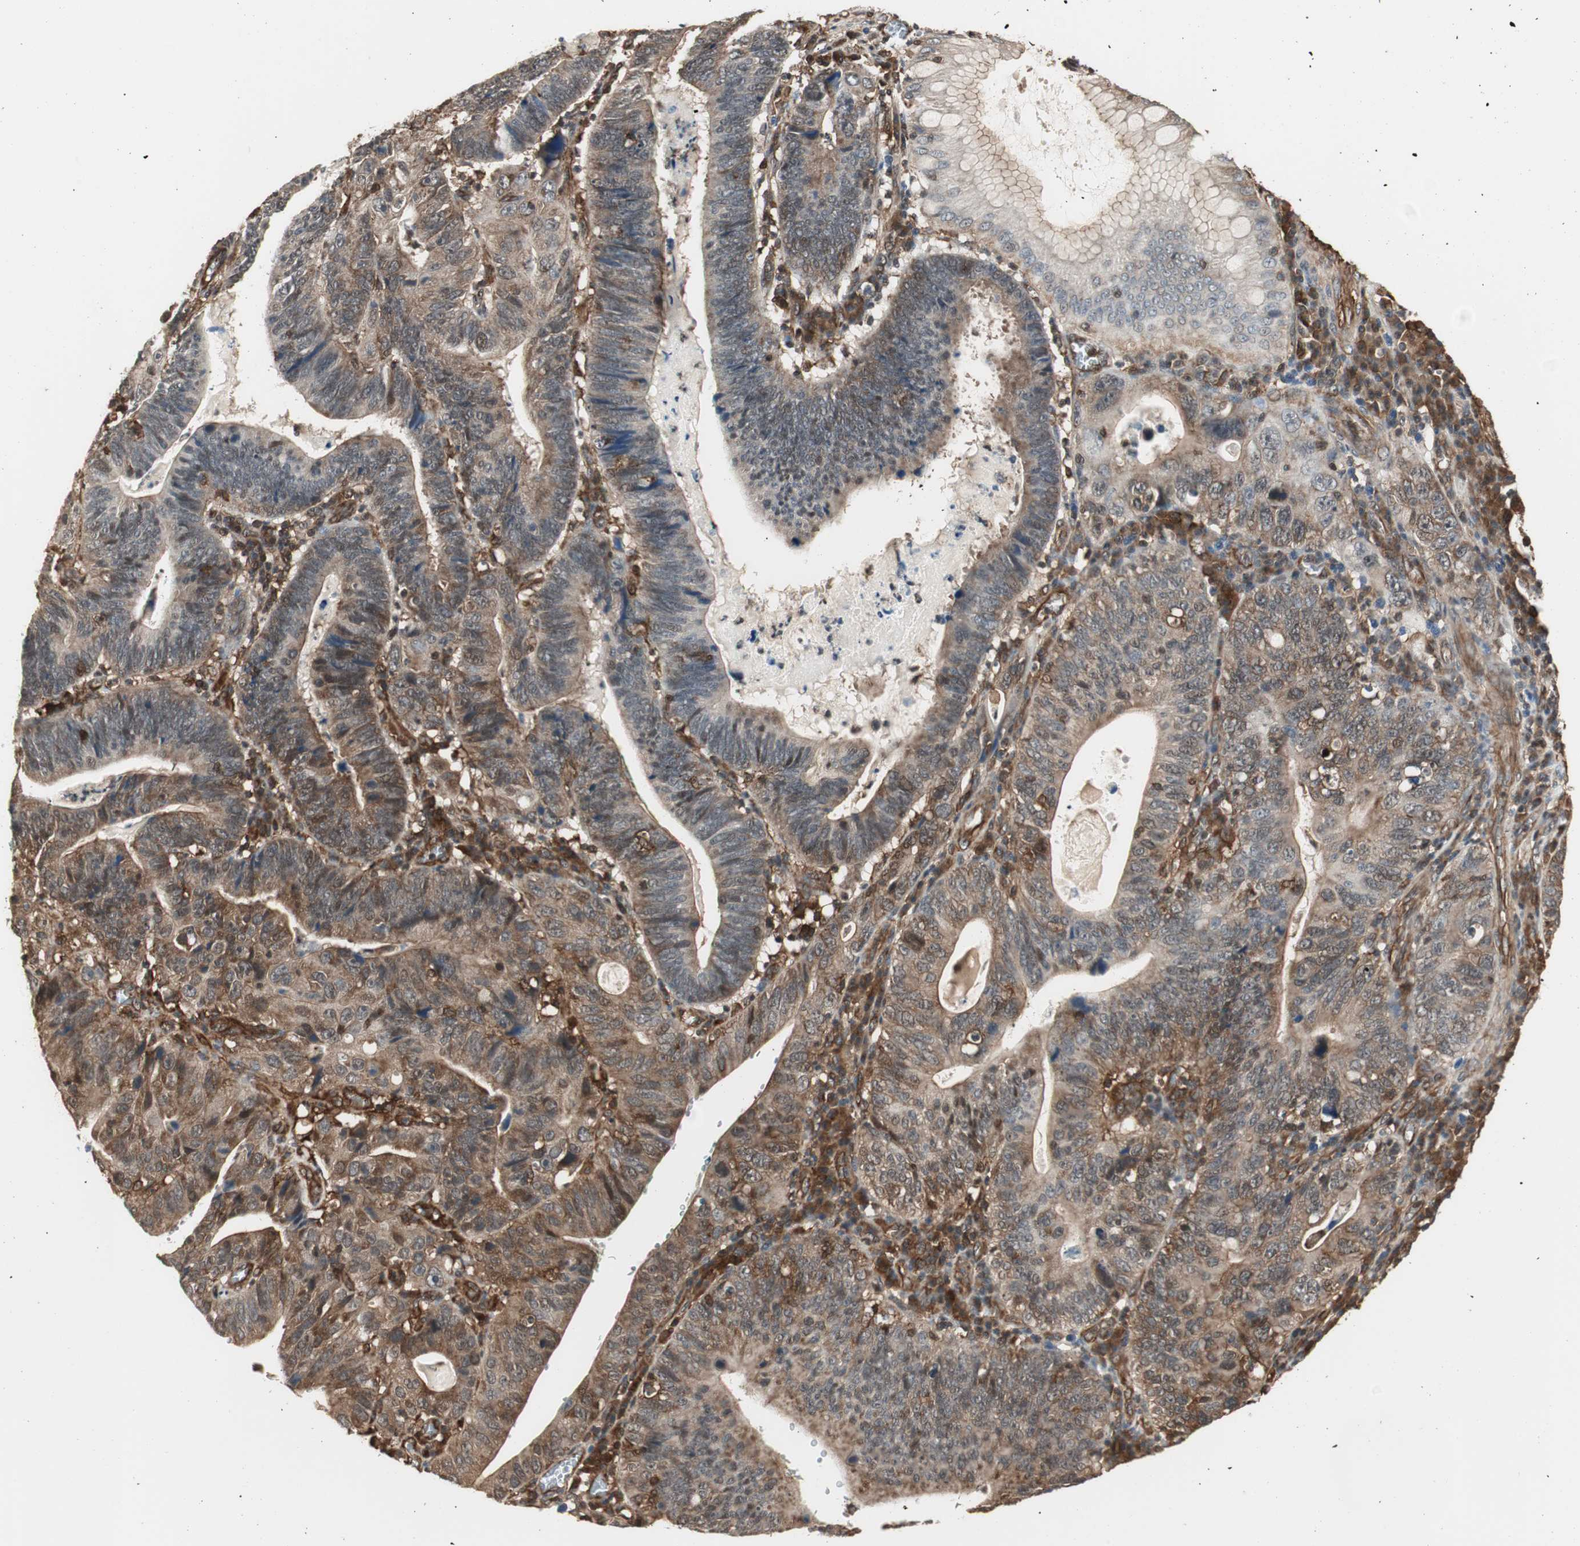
{"staining": {"intensity": "moderate", "quantity": ">75%", "location": "cytoplasmic/membranous"}, "tissue": "stomach cancer", "cell_type": "Tumor cells", "image_type": "cancer", "snomed": [{"axis": "morphology", "description": "Adenocarcinoma, NOS"}, {"axis": "topography", "description": "Stomach"}], "caption": "Stomach cancer stained for a protein displays moderate cytoplasmic/membranous positivity in tumor cells. The protein is stained brown, and the nuclei are stained in blue (DAB (3,3'-diaminobenzidine) IHC with brightfield microscopy, high magnification).", "gene": "PTPN11", "patient": {"sex": "male", "age": 59}}